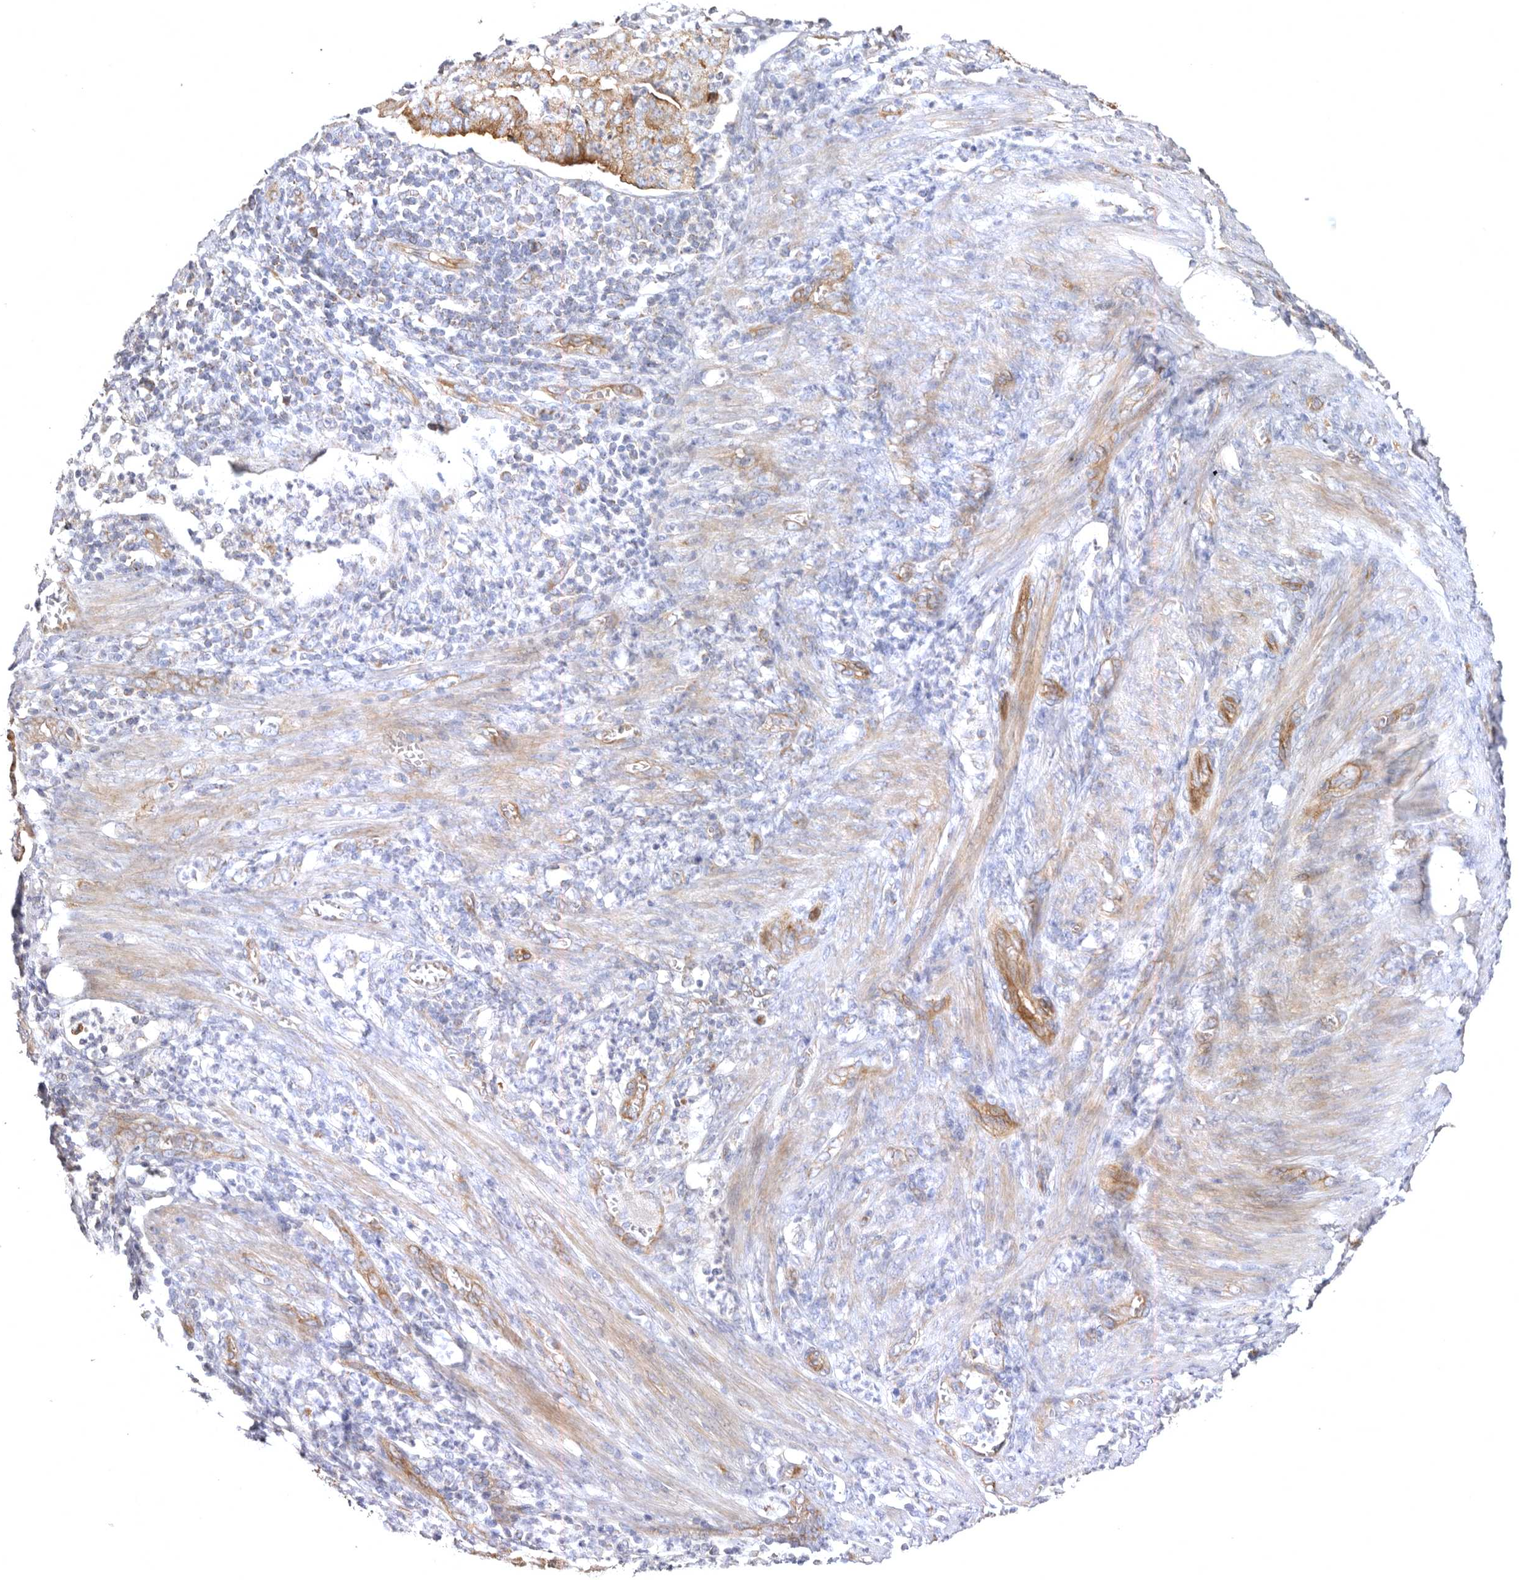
{"staining": {"intensity": "moderate", "quantity": ">75%", "location": "cytoplasmic/membranous"}, "tissue": "endometrial cancer", "cell_type": "Tumor cells", "image_type": "cancer", "snomed": [{"axis": "morphology", "description": "Adenocarcinoma, NOS"}, {"axis": "topography", "description": "Endometrium"}], "caption": "About >75% of tumor cells in adenocarcinoma (endometrial) show moderate cytoplasmic/membranous protein positivity as visualized by brown immunohistochemical staining.", "gene": "BAIAP2L1", "patient": {"sex": "female", "age": 51}}